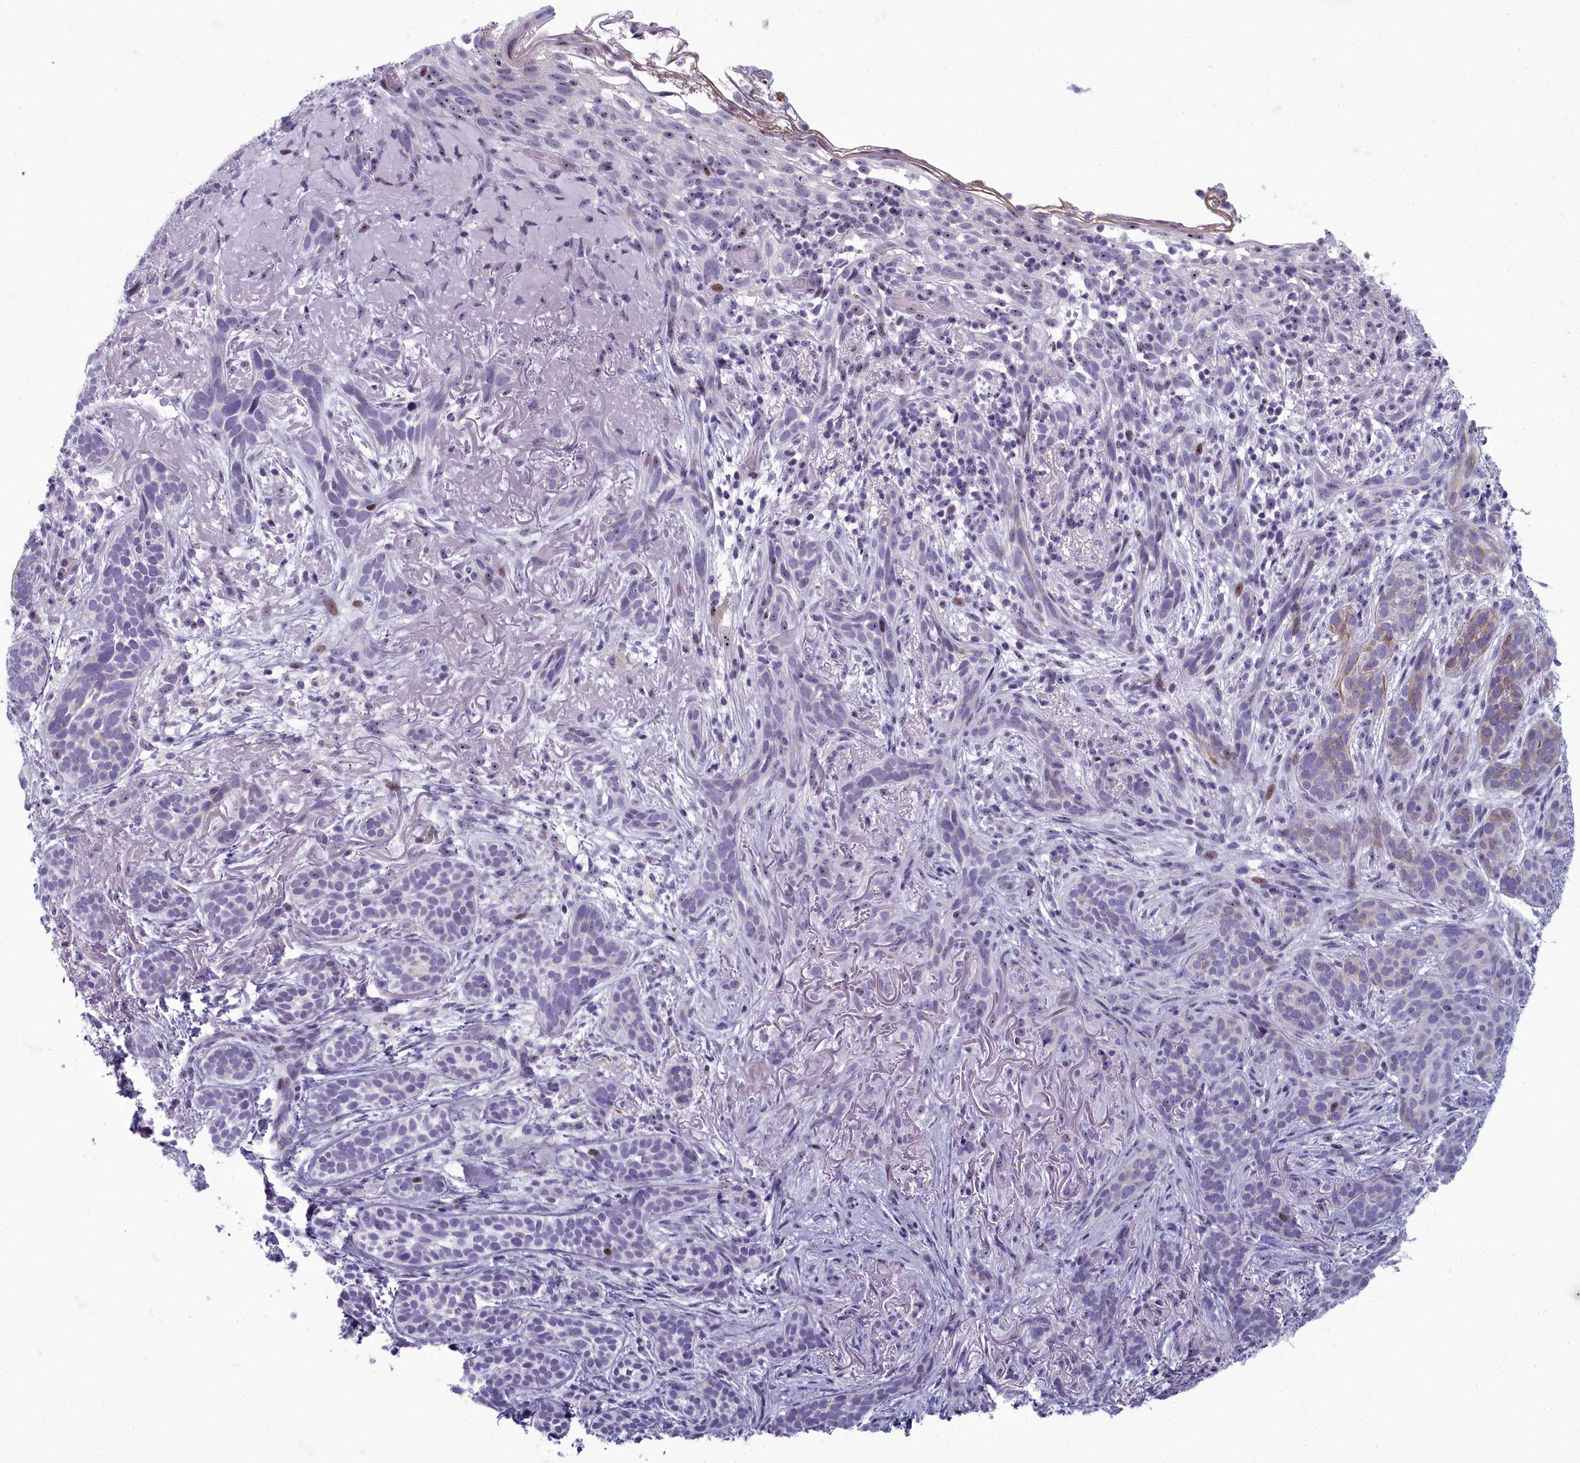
{"staining": {"intensity": "negative", "quantity": "none", "location": "none"}, "tissue": "skin cancer", "cell_type": "Tumor cells", "image_type": "cancer", "snomed": [{"axis": "morphology", "description": "Basal cell carcinoma"}, {"axis": "topography", "description": "Skin"}], "caption": "The IHC micrograph has no significant expression in tumor cells of skin basal cell carcinoma tissue.", "gene": "INSYN2A", "patient": {"sex": "male", "age": 71}}